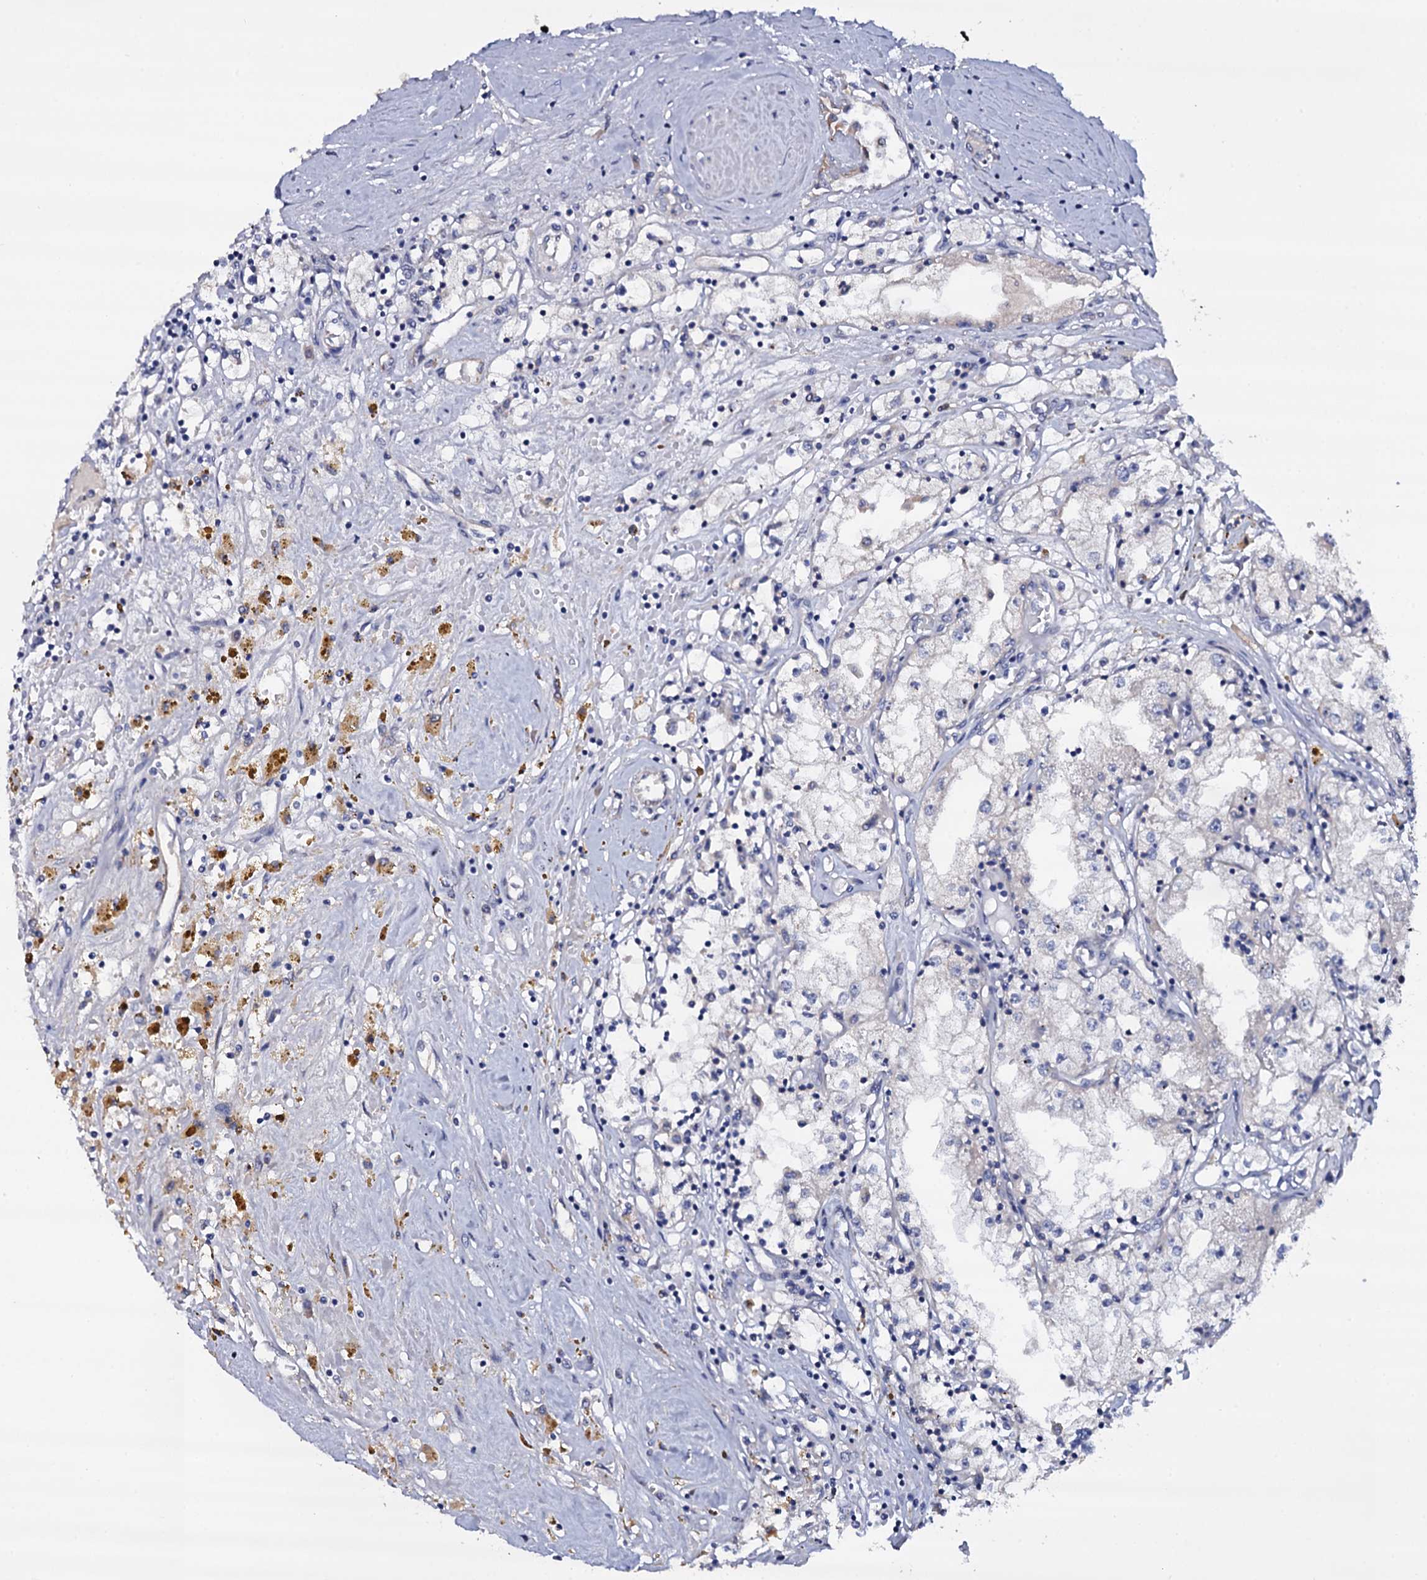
{"staining": {"intensity": "negative", "quantity": "none", "location": "none"}, "tissue": "renal cancer", "cell_type": "Tumor cells", "image_type": "cancer", "snomed": [{"axis": "morphology", "description": "Adenocarcinoma, NOS"}, {"axis": "topography", "description": "Kidney"}], "caption": "This is a micrograph of immunohistochemistry staining of renal cancer (adenocarcinoma), which shows no expression in tumor cells.", "gene": "BCL2L14", "patient": {"sex": "male", "age": 56}}